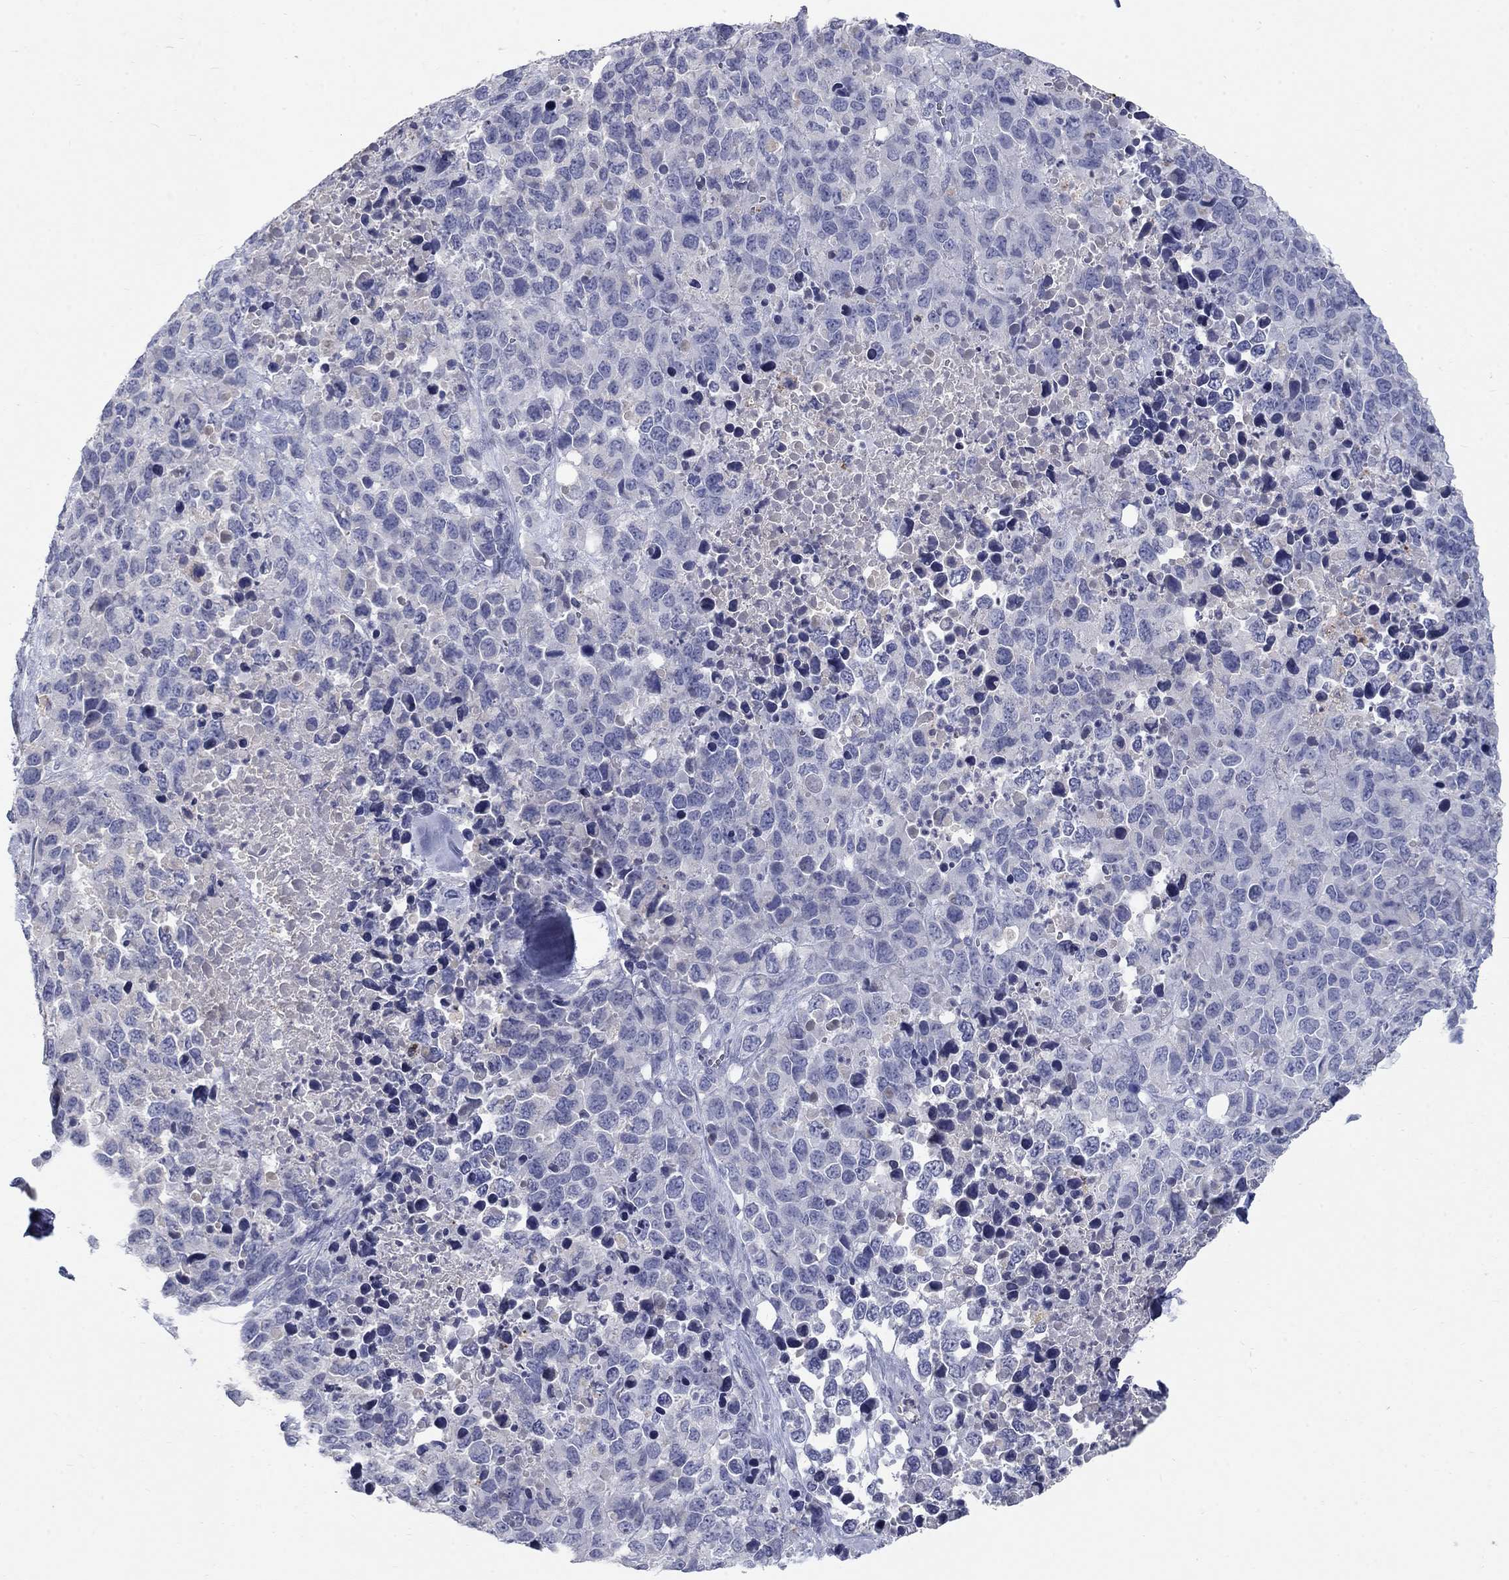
{"staining": {"intensity": "negative", "quantity": "none", "location": "none"}, "tissue": "melanoma", "cell_type": "Tumor cells", "image_type": "cancer", "snomed": [{"axis": "morphology", "description": "Malignant melanoma, Metastatic site"}, {"axis": "topography", "description": "Skin"}], "caption": "Immunohistochemistry (IHC) micrograph of melanoma stained for a protein (brown), which reveals no positivity in tumor cells.", "gene": "PTH1R", "patient": {"sex": "male", "age": 84}}